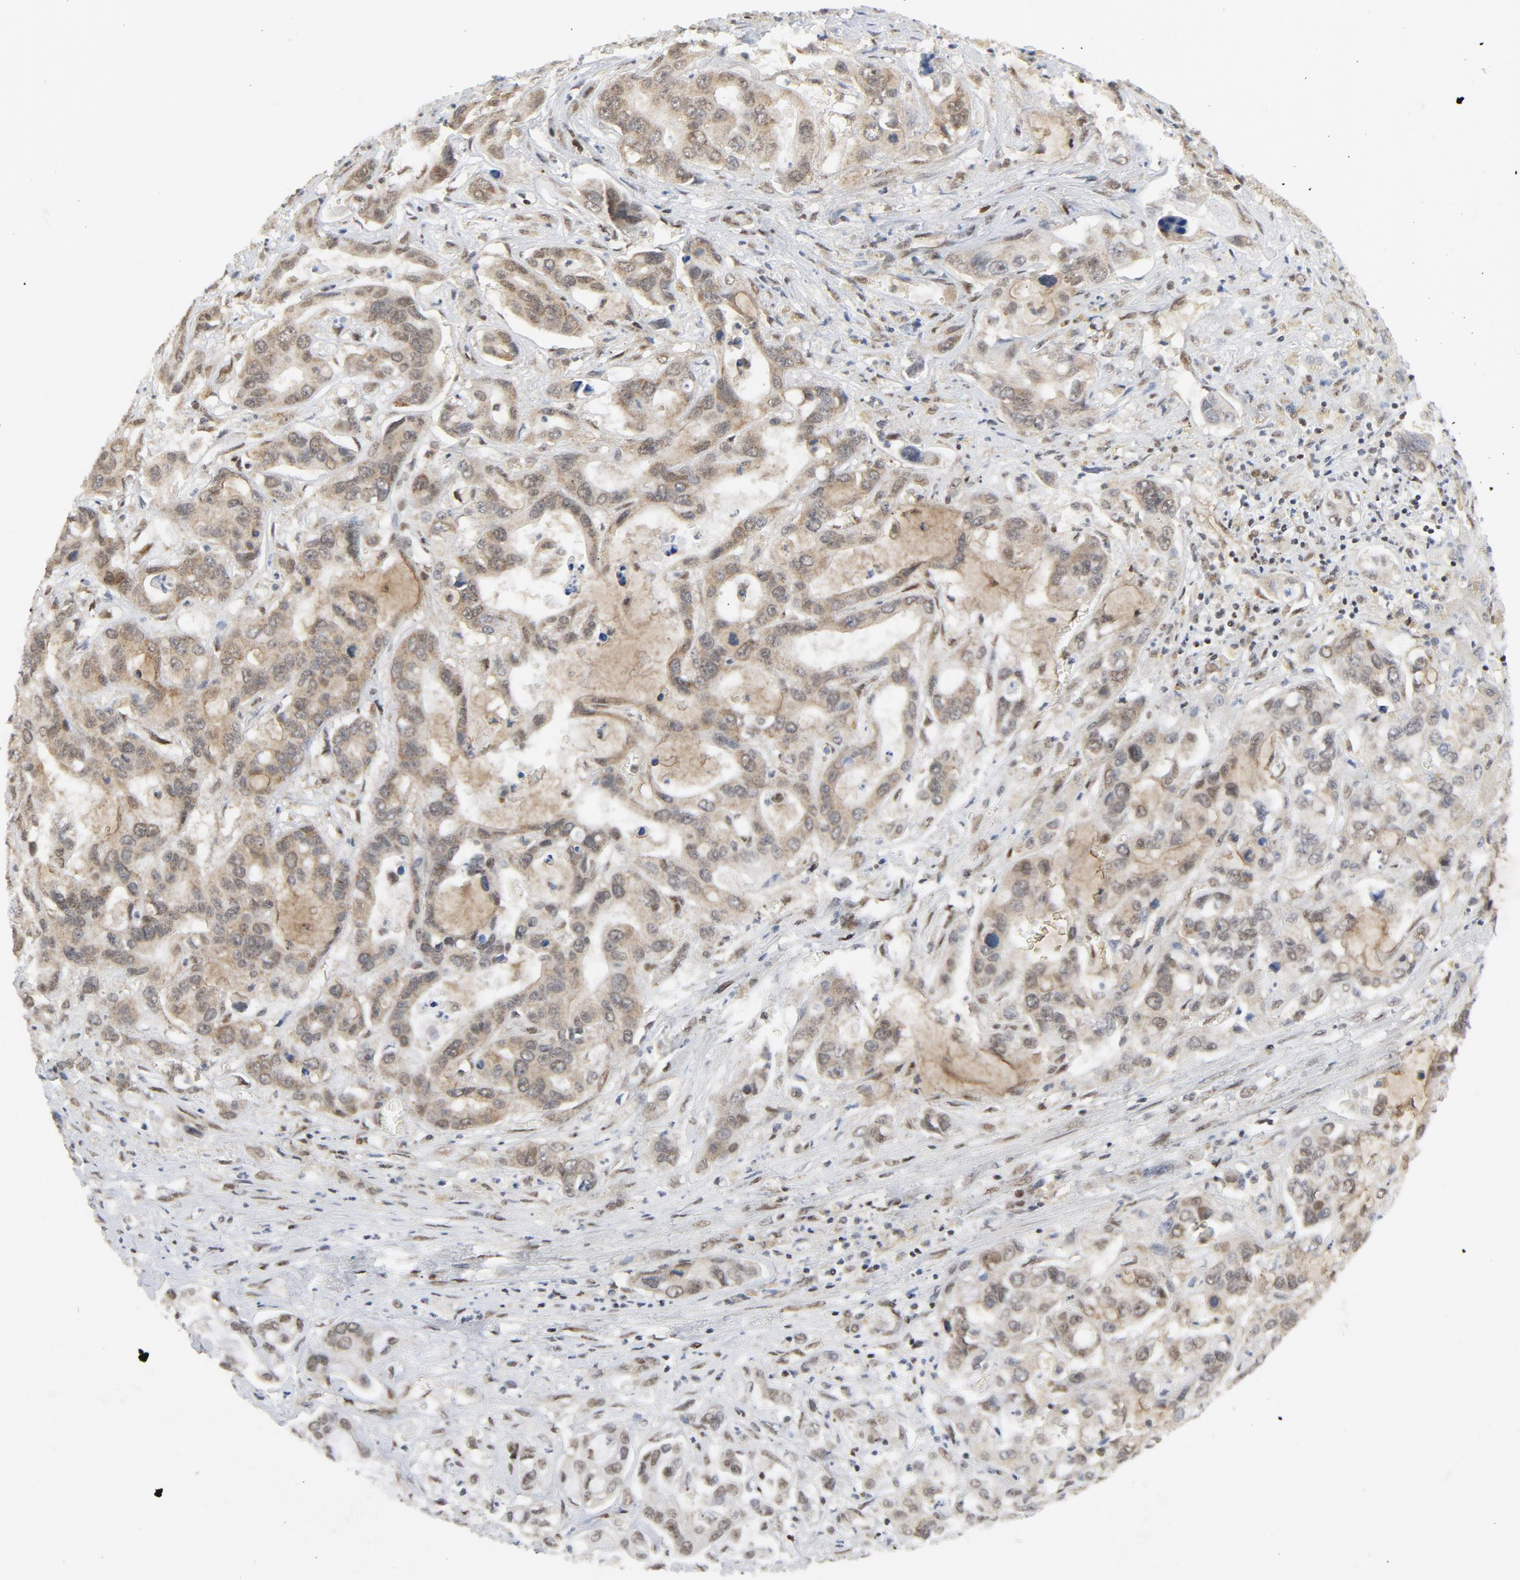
{"staining": {"intensity": "moderate", "quantity": ">75%", "location": "cytoplasmic/membranous,nuclear"}, "tissue": "liver cancer", "cell_type": "Tumor cells", "image_type": "cancer", "snomed": [{"axis": "morphology", "description": "Cholangiocarcinoma"}, {"axis": "topography", "description": "Liver"}], "caption": "Moderate cytoplasmic/membranous and nuclear positivity for a protein is appreciated in approximately >75% of tumor cells of liver cancer using immunohistochemistry (IHC).", "gene": "ERCC1", "patient": {"sex": "female", "age": 65}}